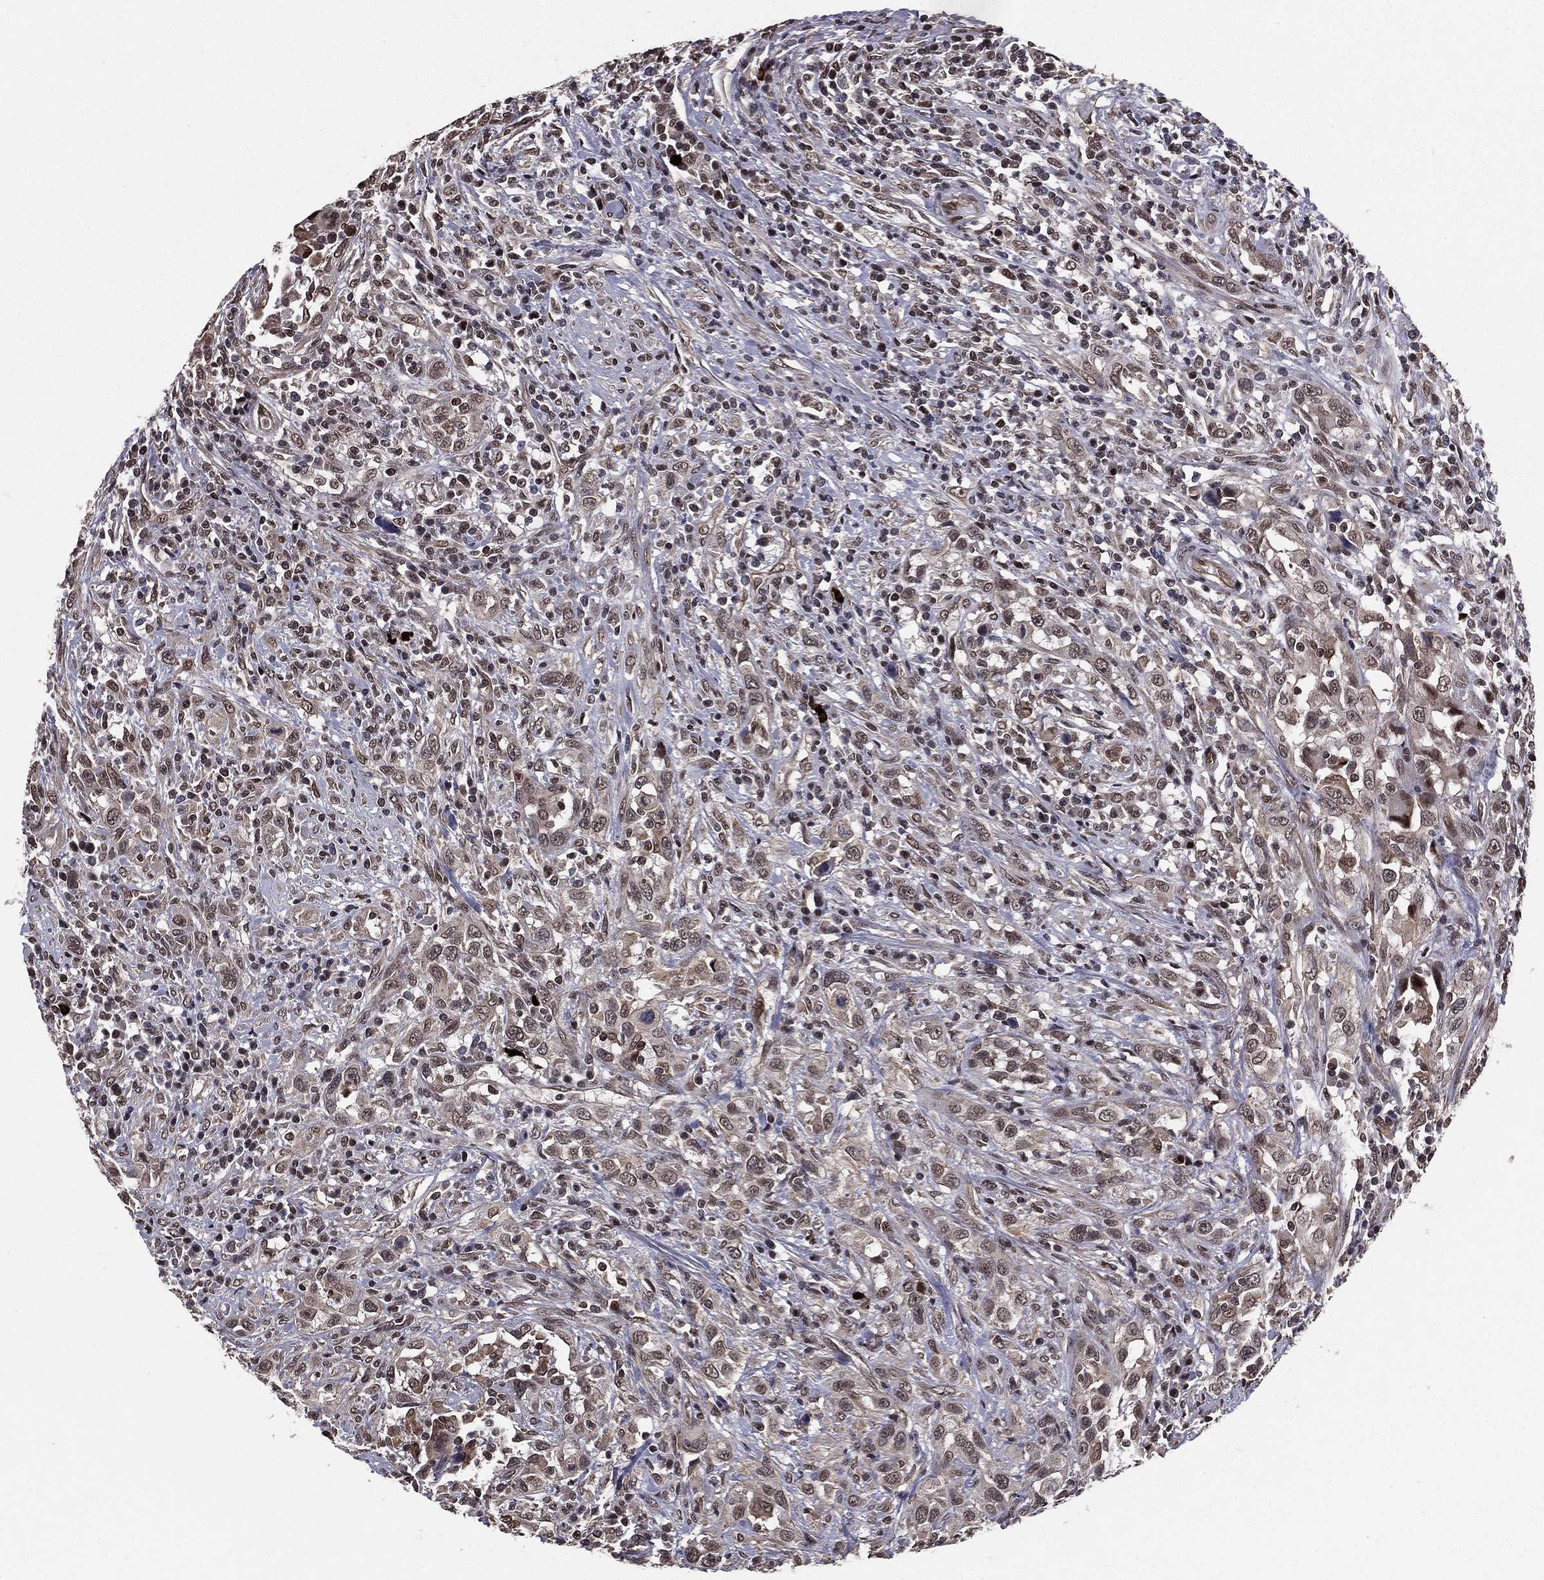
{"staining": {"intensity": "weak", "quantity": "<25%", "location": "cytoplasmic/membranous"}, "tissue": "urothelial cancer", "cell_type": "Tumor cells", "image_type": "cancer", "snomed": [{"axis": "morphology", "description": "Urothelial carcinoma, NOS"}, {"axis": "morphology", "description": "Urothelial carcinoma, High grade"}, {"axis": "topography", "description": "Urinary bladder"}], "caption": "Tumor cells are negative for protein expression in human urothelial cancer.", "gene": "RARB", "patient": {"sex": "female", "age": 64}}